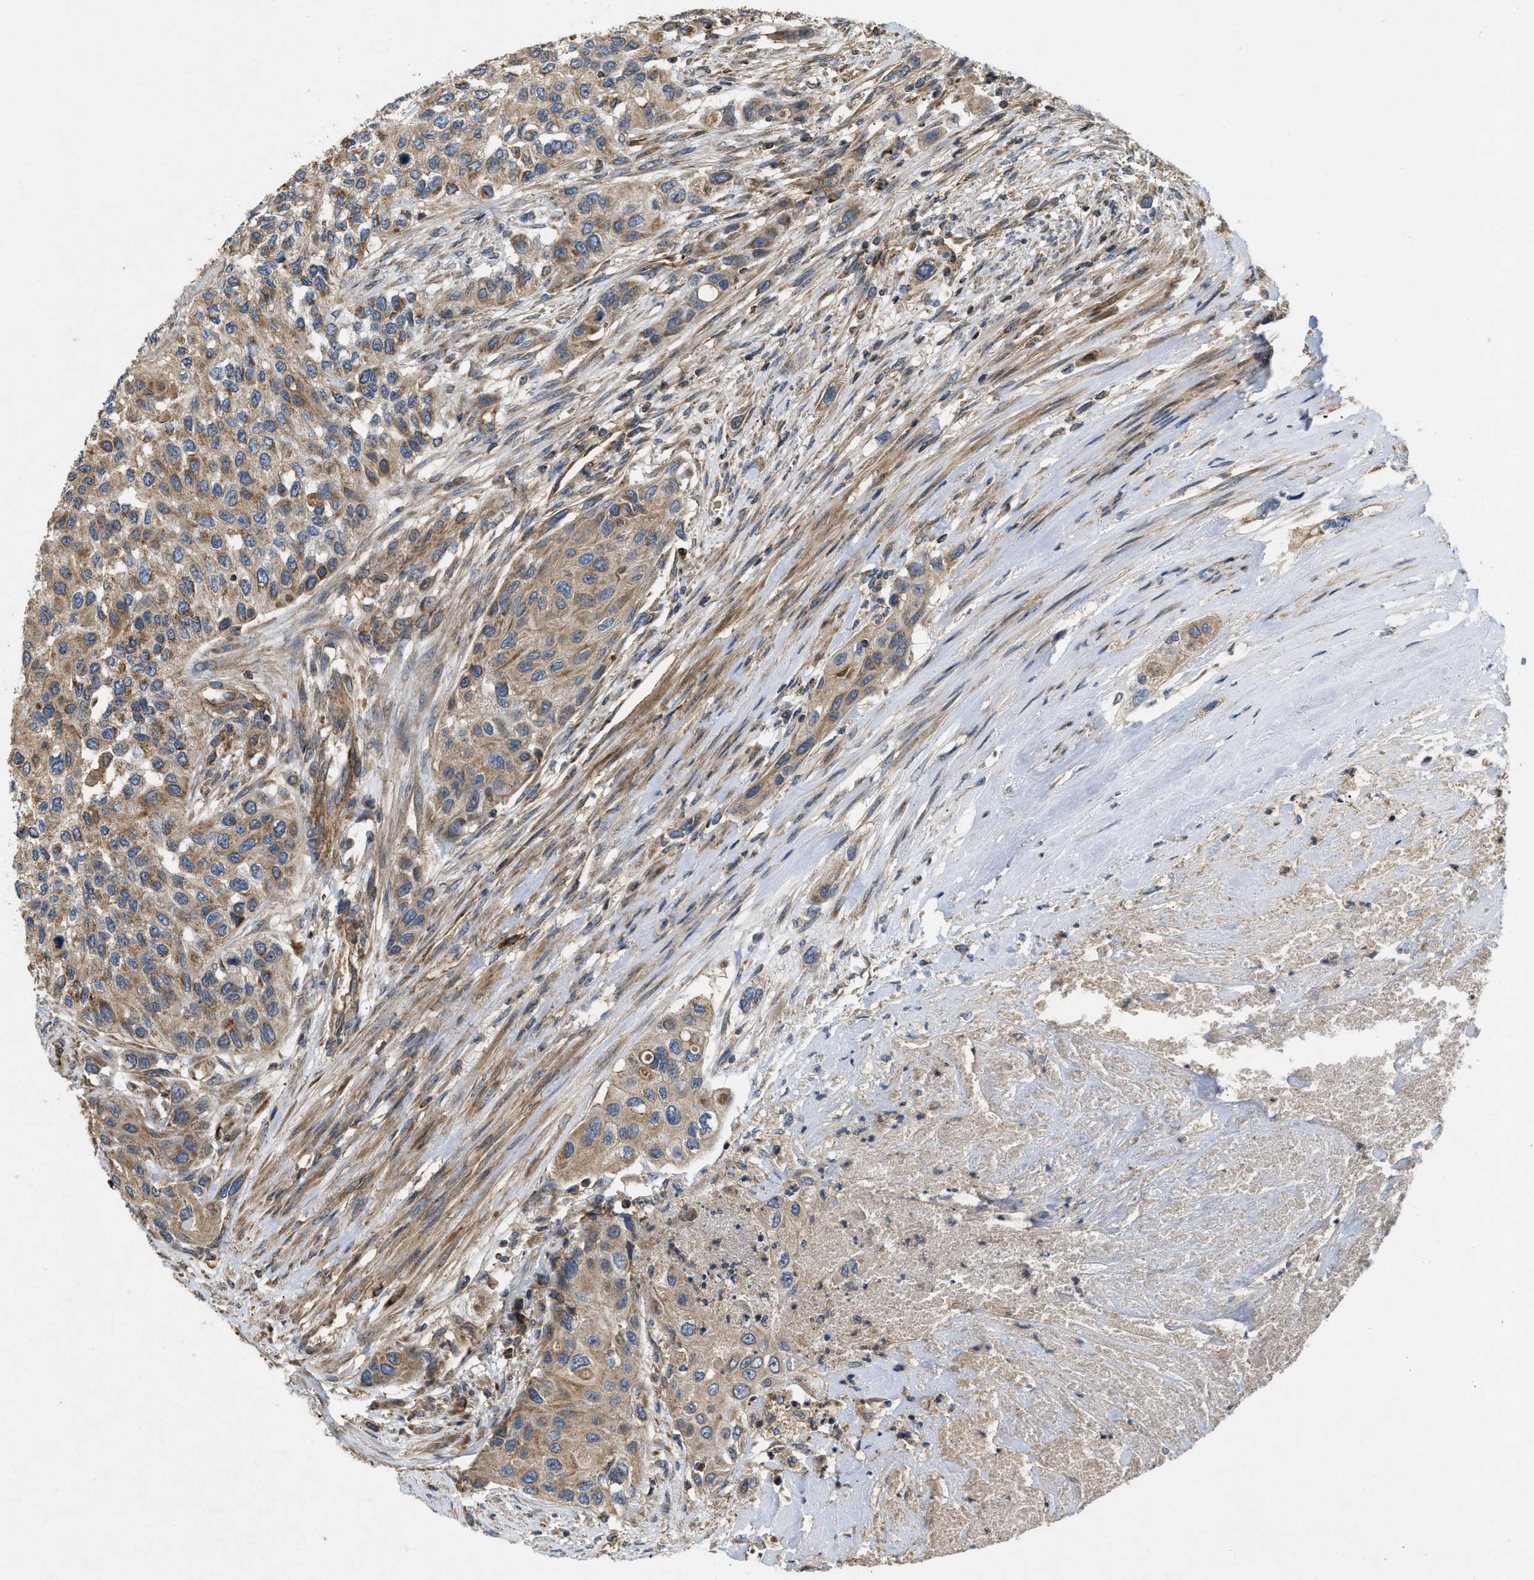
{"staining": {"intensity": "moderate", "quantity": "25%-75%", "location": "cytoplasmic/membranous"}, "tissue": "urothelial cancer", "cell_type": "Tumor cells", "image_type": "cancer", "snomed": [{"axis": "morphology", "description": "Urothelial carcinoma, High grade"}, {"axis": "topography", "description": "Urinary bladder"}], "caption": "Urothelial cancer tissue demonstrates moderate cytoplasmic/membranous positivity in about 25%-75% of tumor cells, visualized by immunohistochemistry.", "gene": "GNB4", "patient": {"sex": "female", "age": 56}}